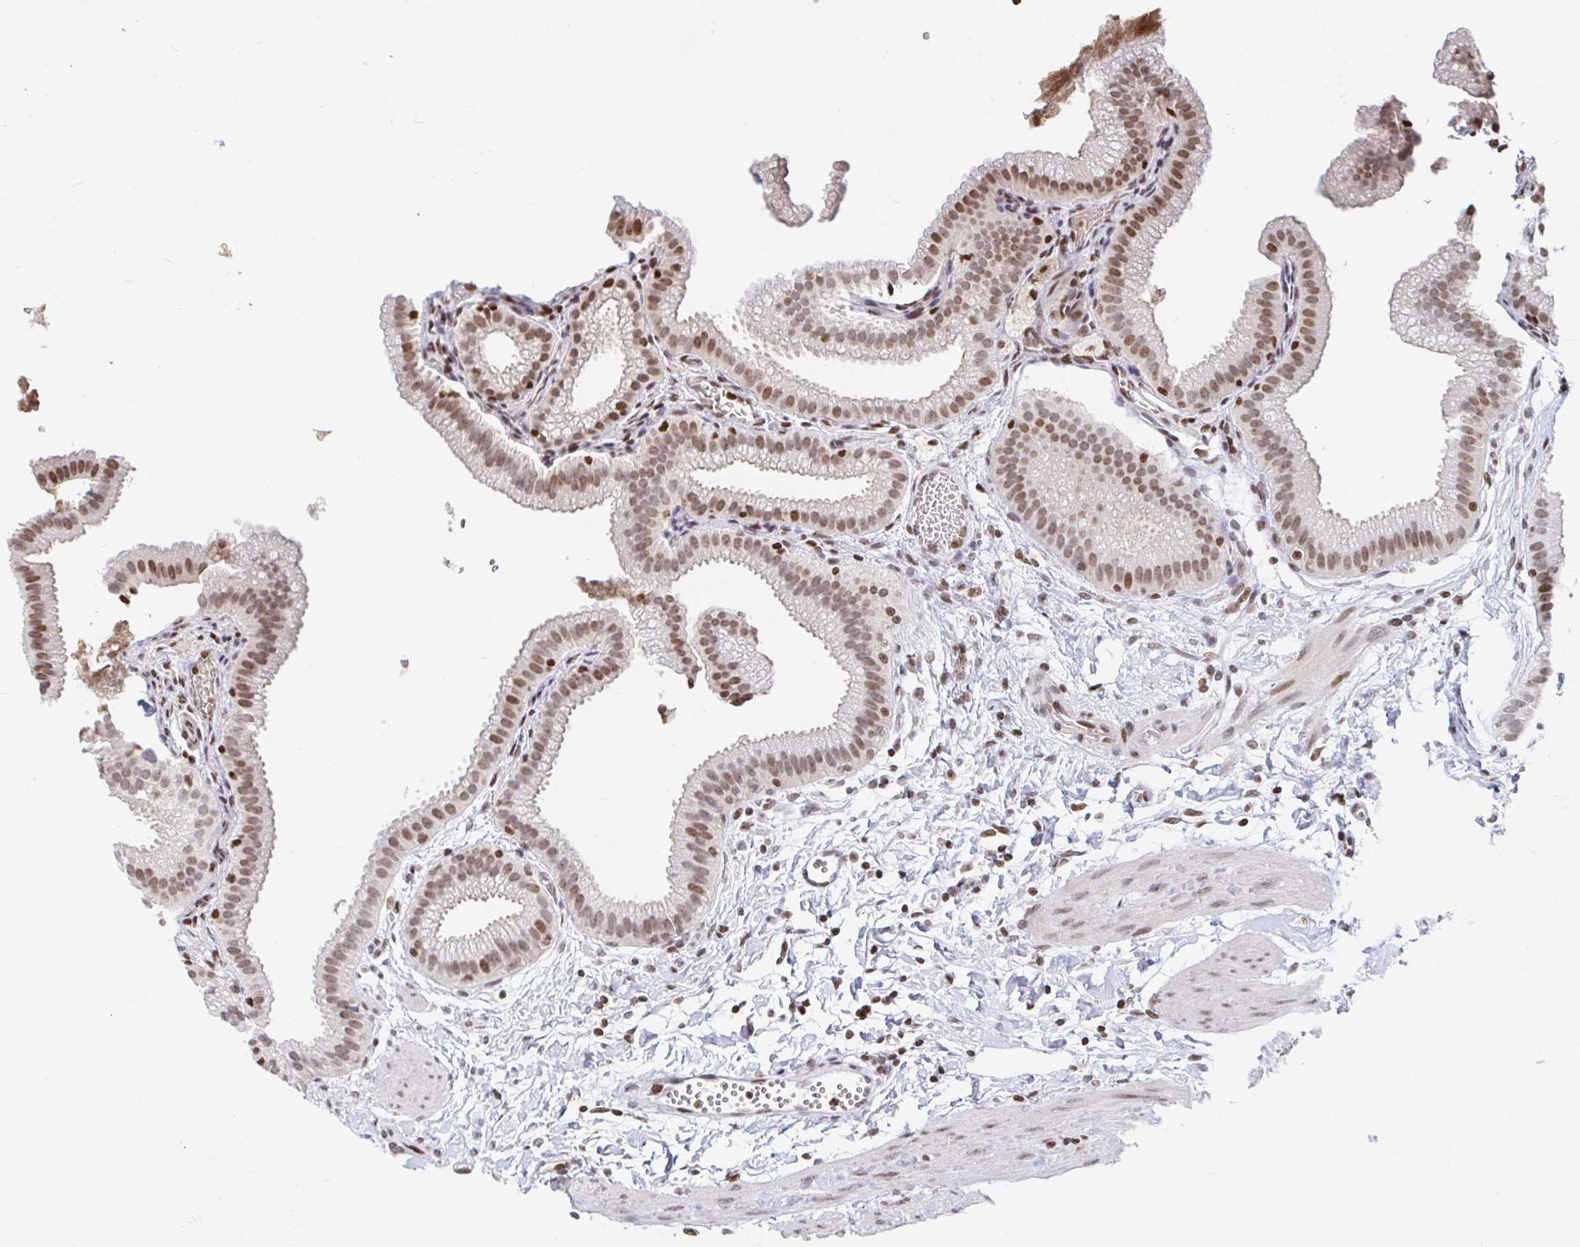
{"staining": {"intensity": "moderate", "quantity": ">75%", "location": "nuclear"}, "tissue": "gallbladder", "cell_type": "Glandular cells", "image_type": "normal", "snomed": [{"axis": "morphology", "description": "Normal tissue, NOS"}, {"axis": "topography", "description": "Gallbladder"}], "caption": "Approximately >75% of glandular cells in normal gallbladder demonstrate moderate nuclear protein staining as visualized by brown immunohistochemical staining.", "gene": "HOXC10", "patient": {"sex": "female", "age": 63}}